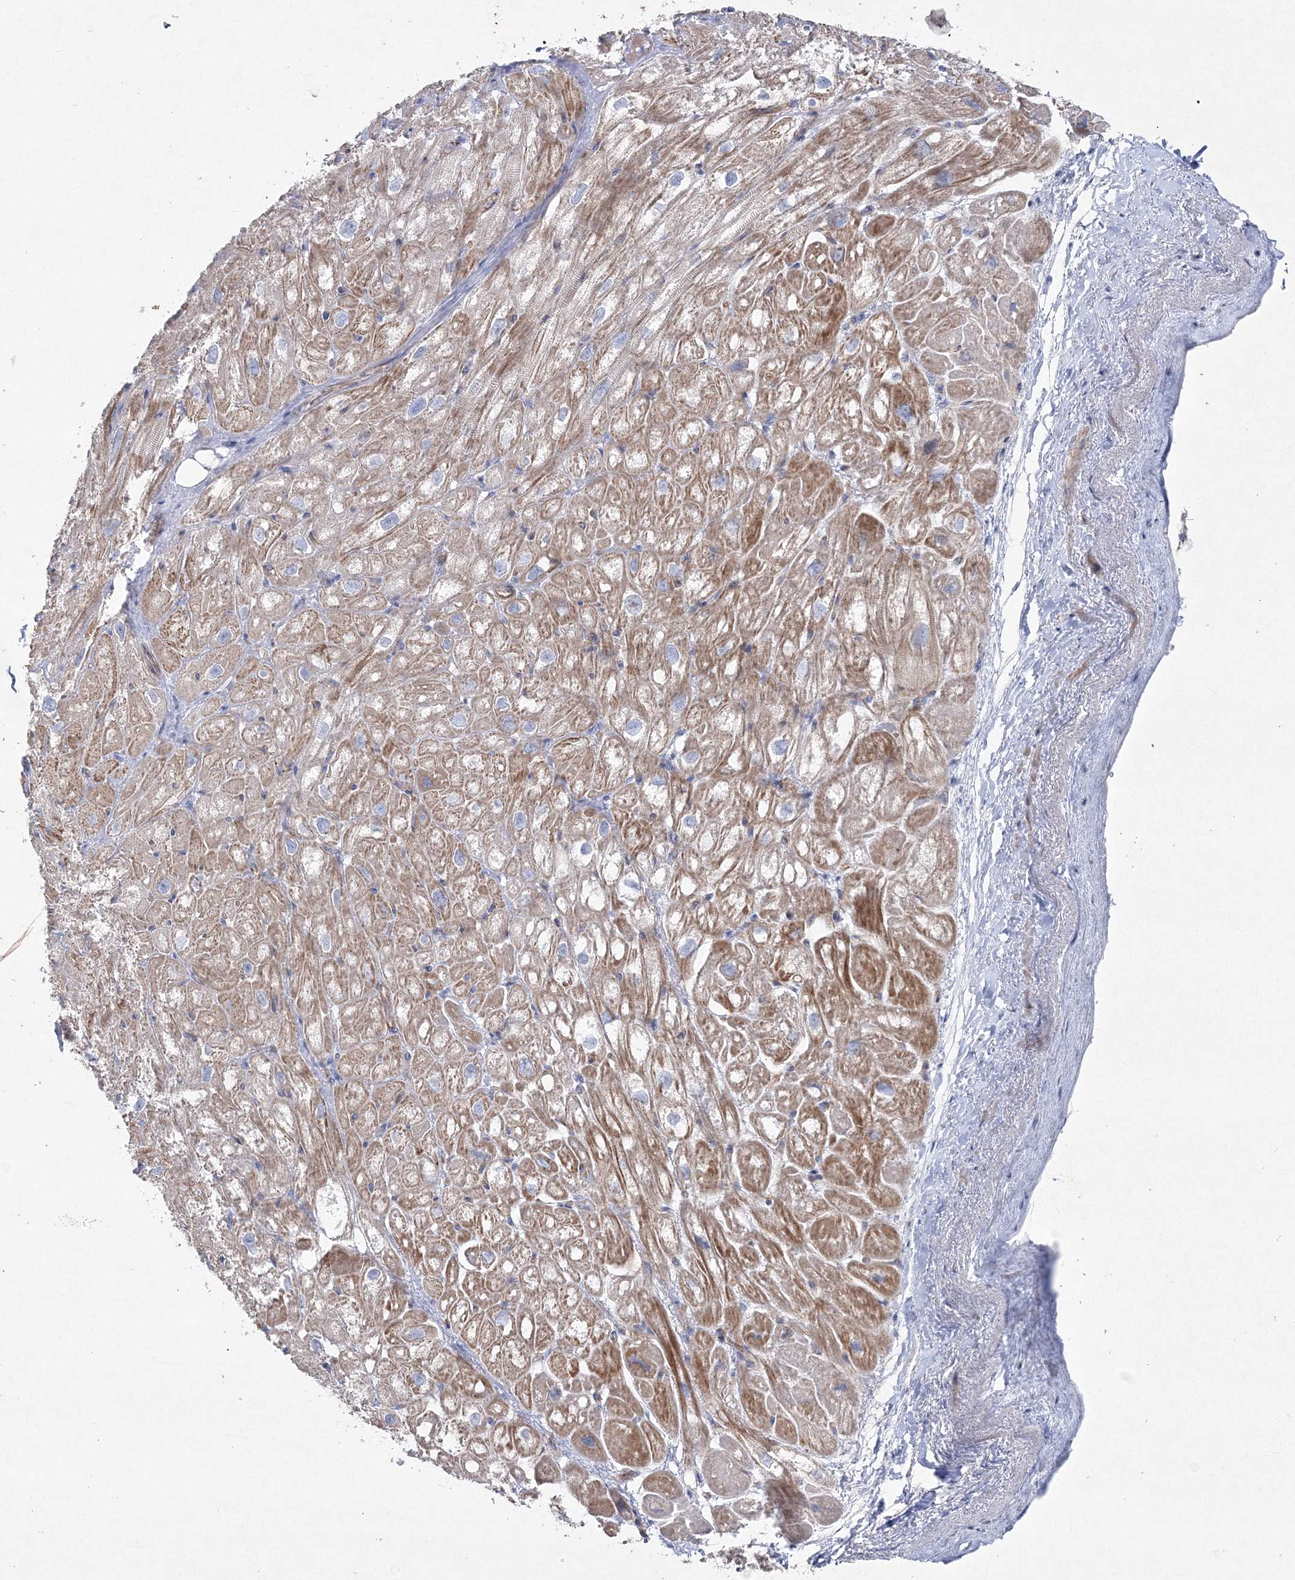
{"staining": {"intensity": "strong", "quantity": ">75%", "location": "cytoplasmic/membranous"}, "tissue": "heart muscle", "cell_type": "Cardiomyocytes", "image_type": "normal", "snomed": [{"axis": "morphology", "description": "Normal tissue, NOS"}, {"axis": "topography", "description": "Heart"}], "caption": "The histopathology image demonstrates immunohistochemical staining of benign heart muscle. There is strong cytoplasmic/membranous expression is seen in approximately >75% of cardiomyocytes. The protein of interest is stained brown, and the nuclei are stained in blue (DAB IHC with brightfield microscopy, high magnification).", "gene": "NAA40", "patient": {"sex": "male", "age": 50}}